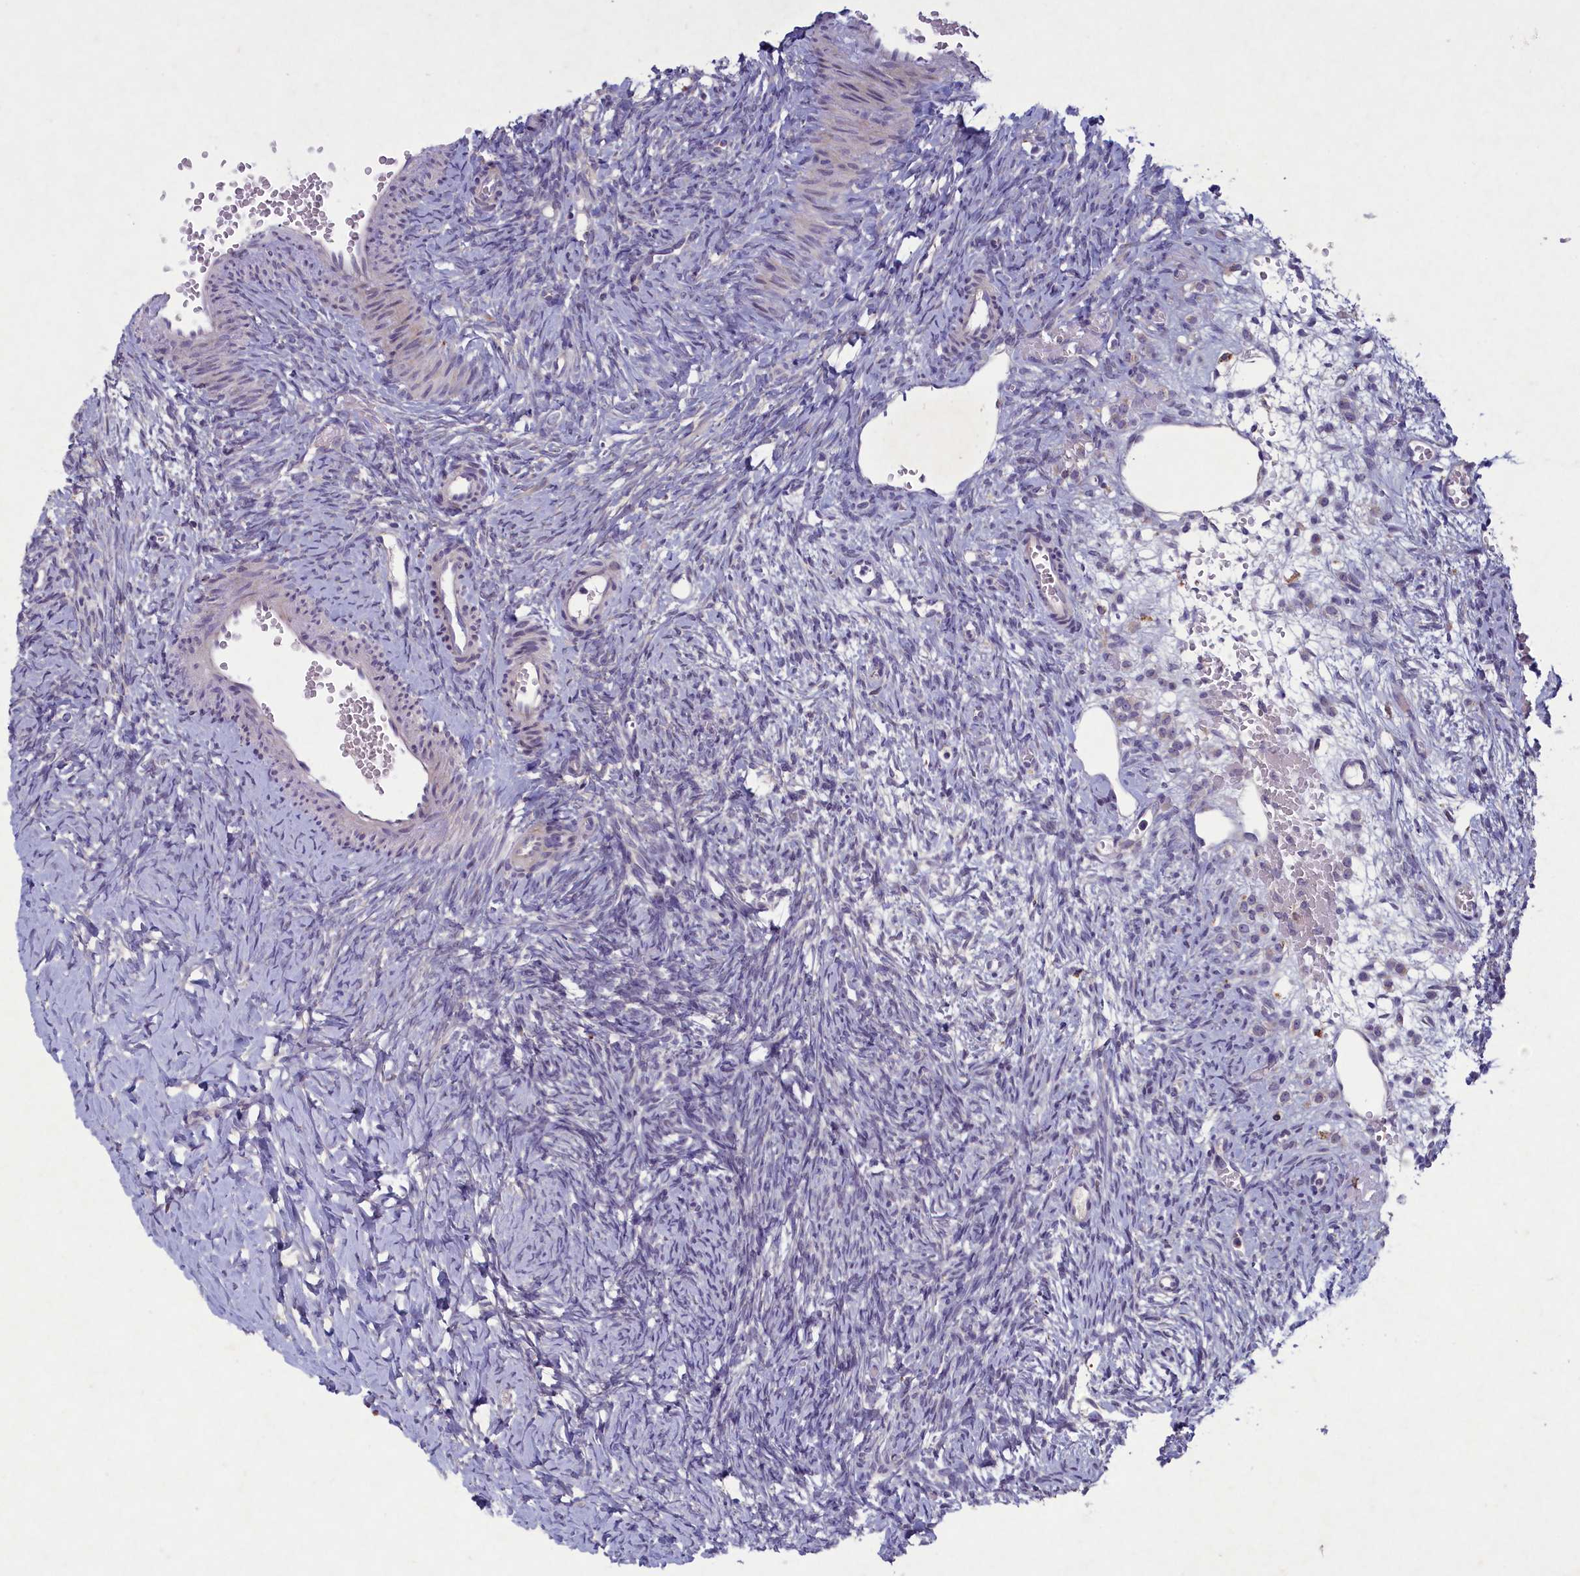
{"staining": {"intensity": "negative", "quantity": "none", "location": "none"}, "tissue": "ovary", "cell_type": "Ovarian stroma cells", "image_type": "normal", "snomed": [{"axis": "morphology", "description": "Normal tissue, NOS"}, {"axis": "topography", "description": "Ovary"}], "caption": "Immunohistochemistry micrograph of unremarkable ovary: human ovary stained with DAB (3,3'-diaminobenzidine) displays no significant protein staining in ovarian stroma cells.", "gene": "PLEKHG6", "patient": {"sex": "female", "age": 39}}